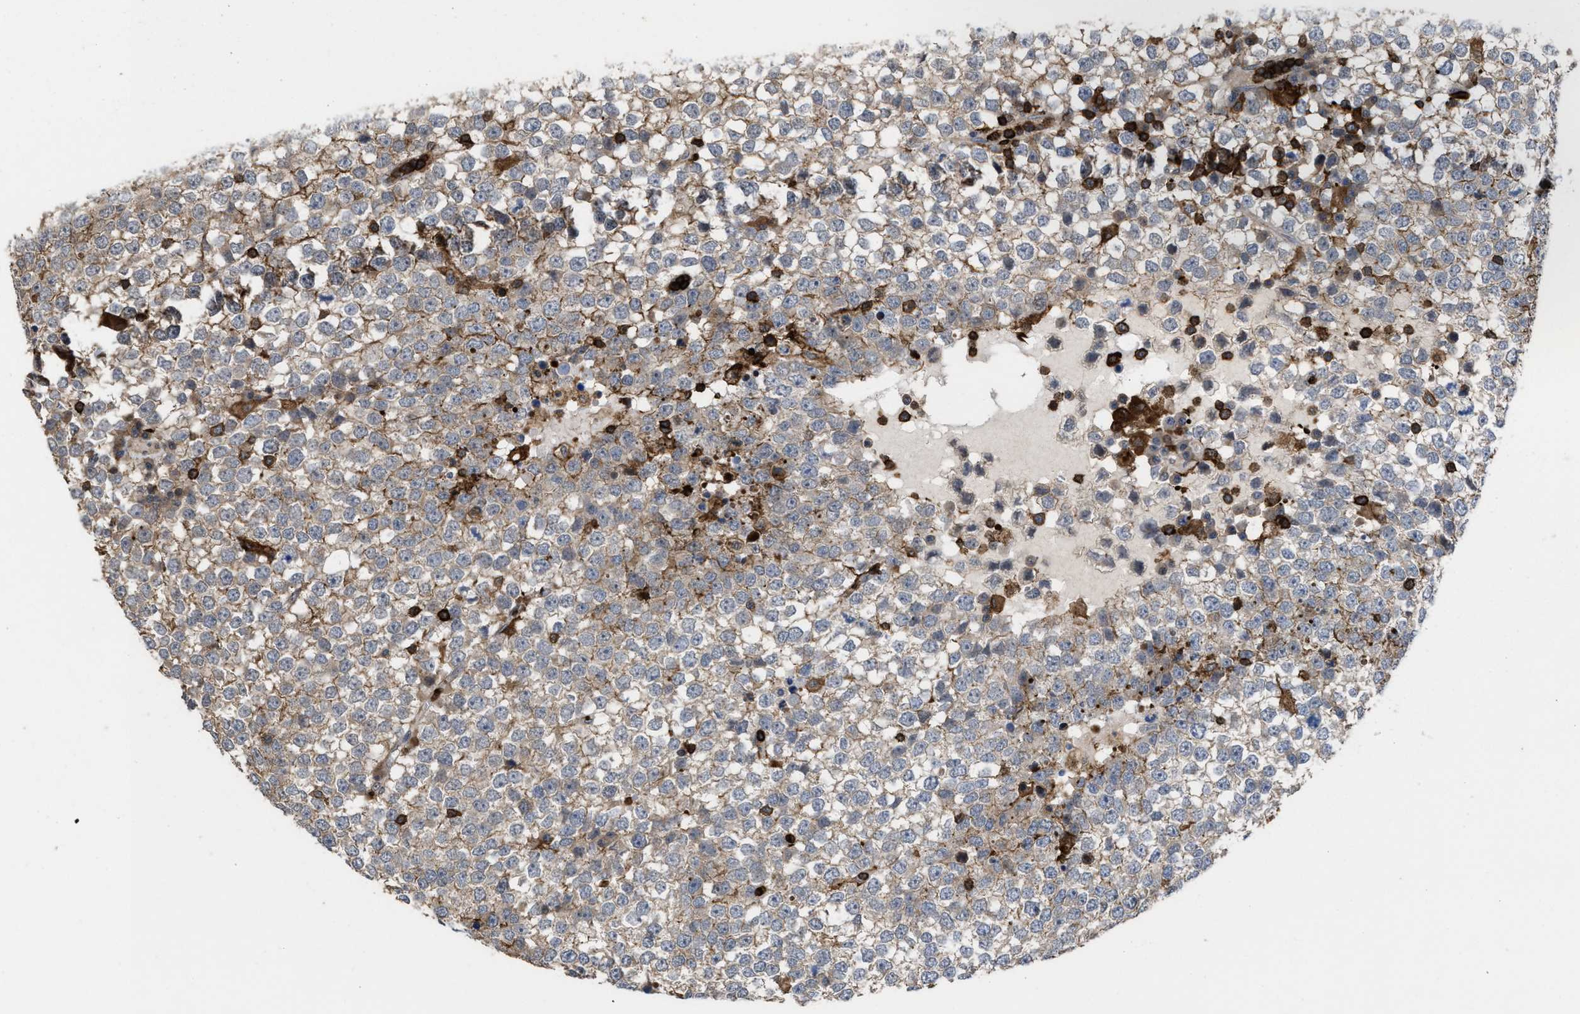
{"staining": {"intensity": "weak", "quantity": ">75%", "location": "cytoplasmic/membranous"}, "tissue": "testis cancer", "cell_type": "Tumor cells", "image_type": "cancer", "snomed": [{"axis": "morphology", "description": "Seminoma, NOS"}, {"axis": "topography", "description": "Testis"}], "caption": "Testis cancer stained with a protein marker shows weak staining in tumor cells.", "gene": "PTPRE", "patient": {"sex": "male", "age": 65}}